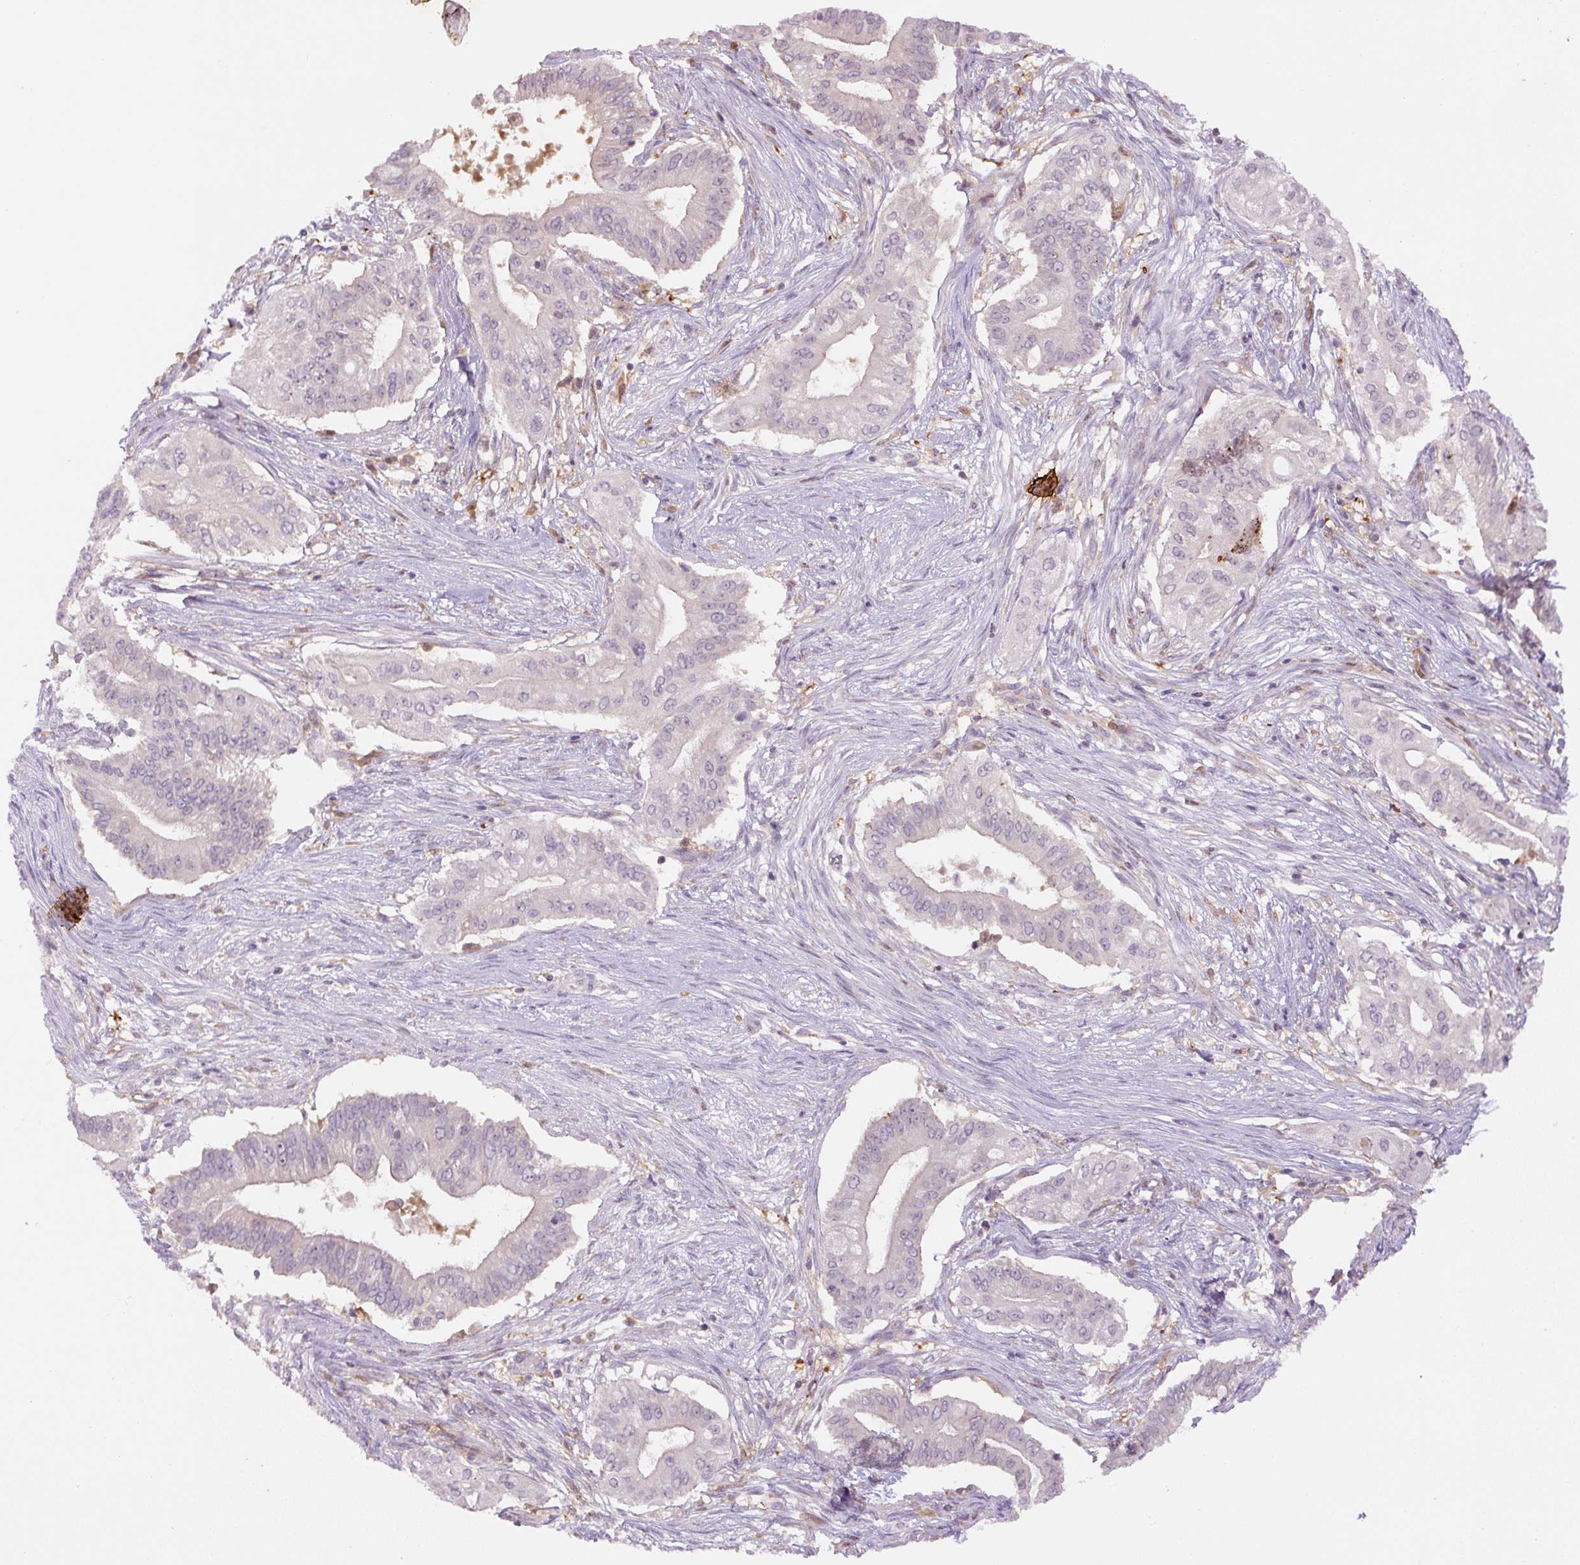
{"staining": {"intensity": "negative", "quantity": "none", "location": "none"}, "tissue": "pancreatic cancer", "cell_type": "Tumor cells", "image_type": "cancer", "snomed": [{"axis": "morphology", "description": "Adenocarcinoma, NOS"}, {"axis": "topography", "description": "Pancreas"}], "caption": "Immunohistochemistry (IHC) micrograph of neoplastic tissue: adenocarcinoma (pancreatic) stained with DAB (3,3'-diaminobenzidine) reveals no significant protein positivity in tumor cells.", "gene": "SPSB2", "patient": {"sex": "female", "age": 68}}